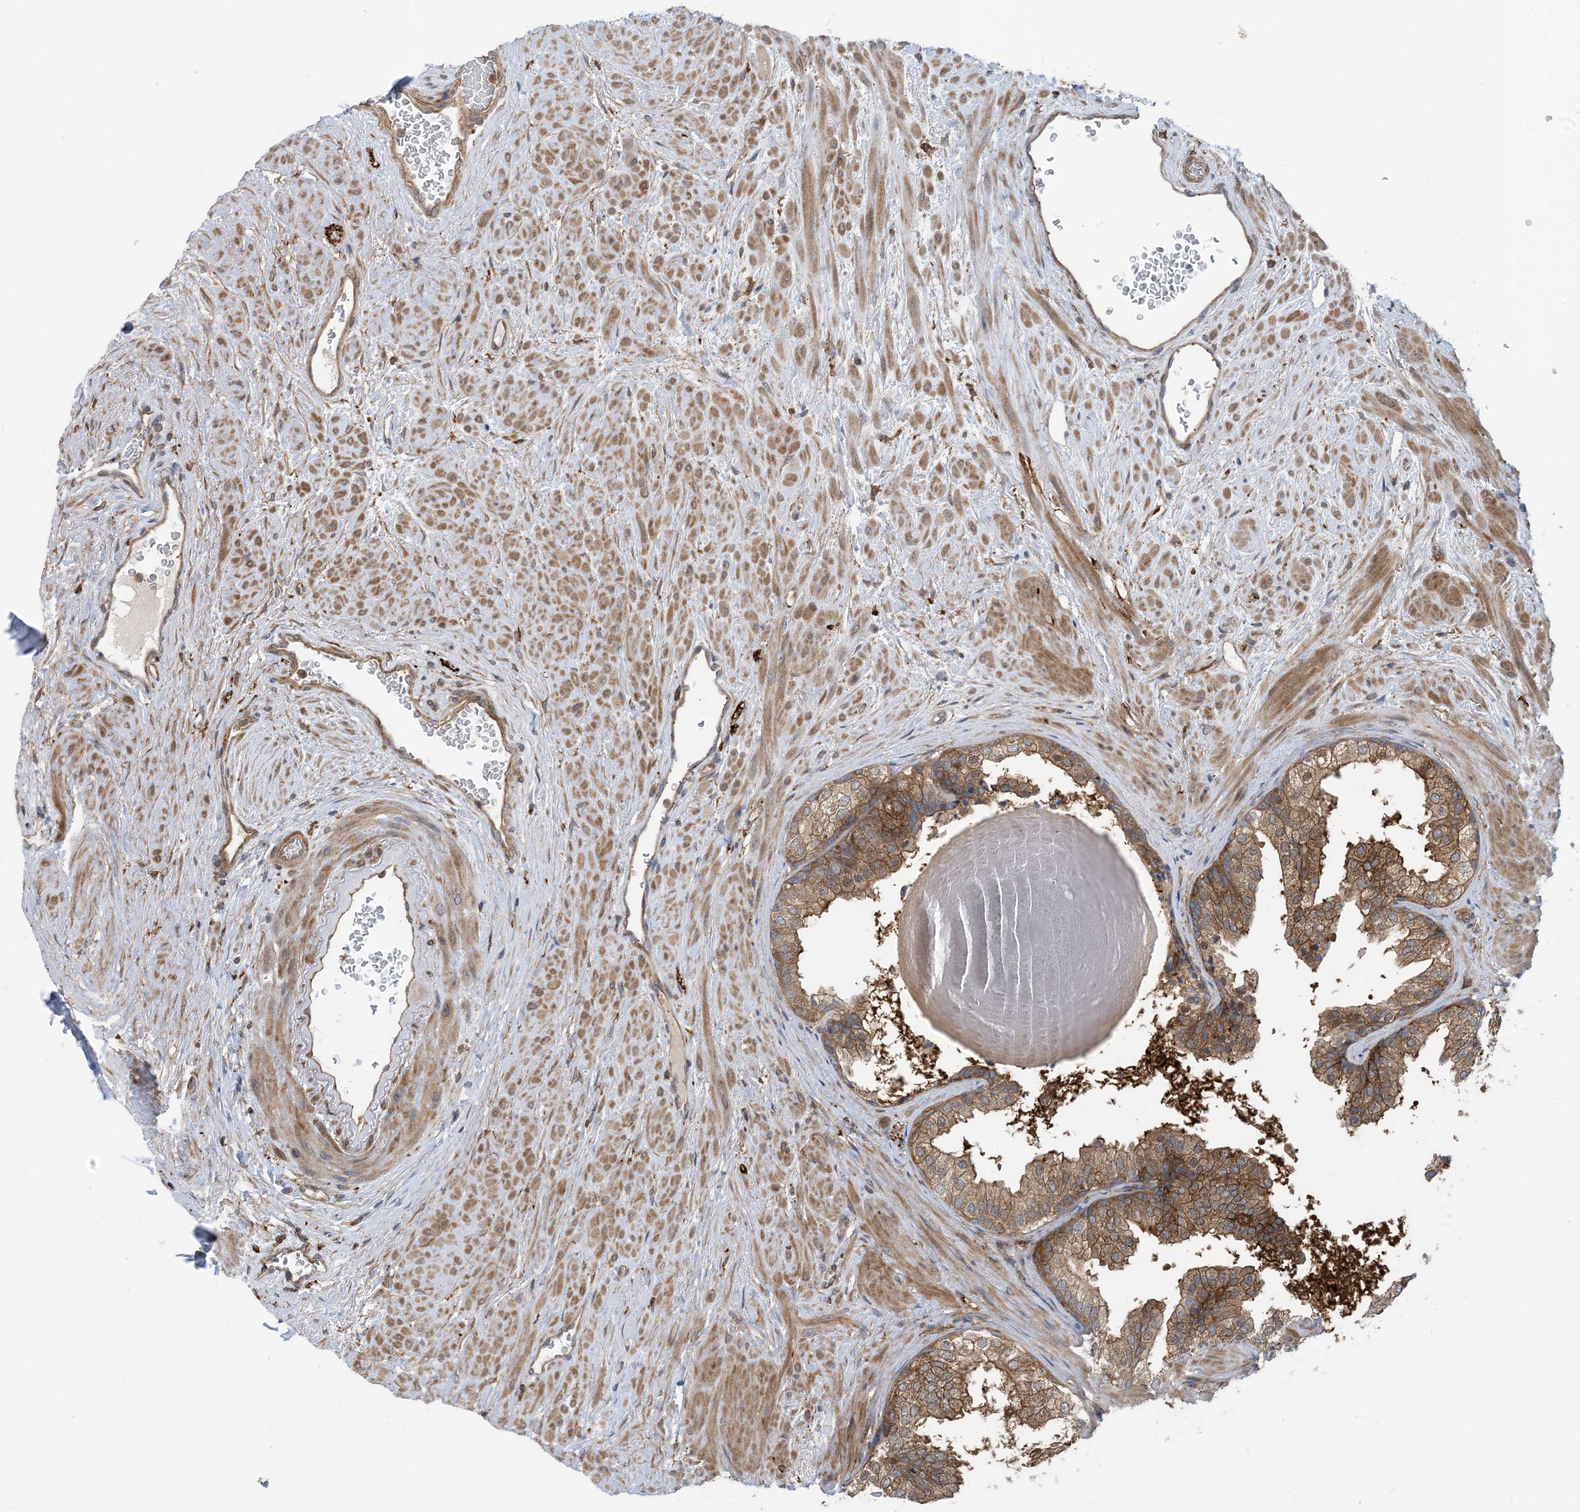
{"staining": {"intensity": "moderate", "quantity": ">75%", "location": "cytoplasmic/membranous"}, "tissue": "prostate", "cell_type": "Glandular cells", "image_type": "normal", "snomed": [{"axis": "morphology", "description": "Normal tissue, NOS"}, {"axis": "topography", "description": "Prostate"}], "caption": "A medium amount of moderate cytoplasmic/membranous staining is appreciated in approximately >75% of glandular cells in unremarkable prostate. The protein of interest is stained brown, and the nuclei are stained in blue (DAB IHC with brightfield microscopy, high magnification).", "gene": "HS1BP3", "patient": {"sex": "male", "age": 48}}